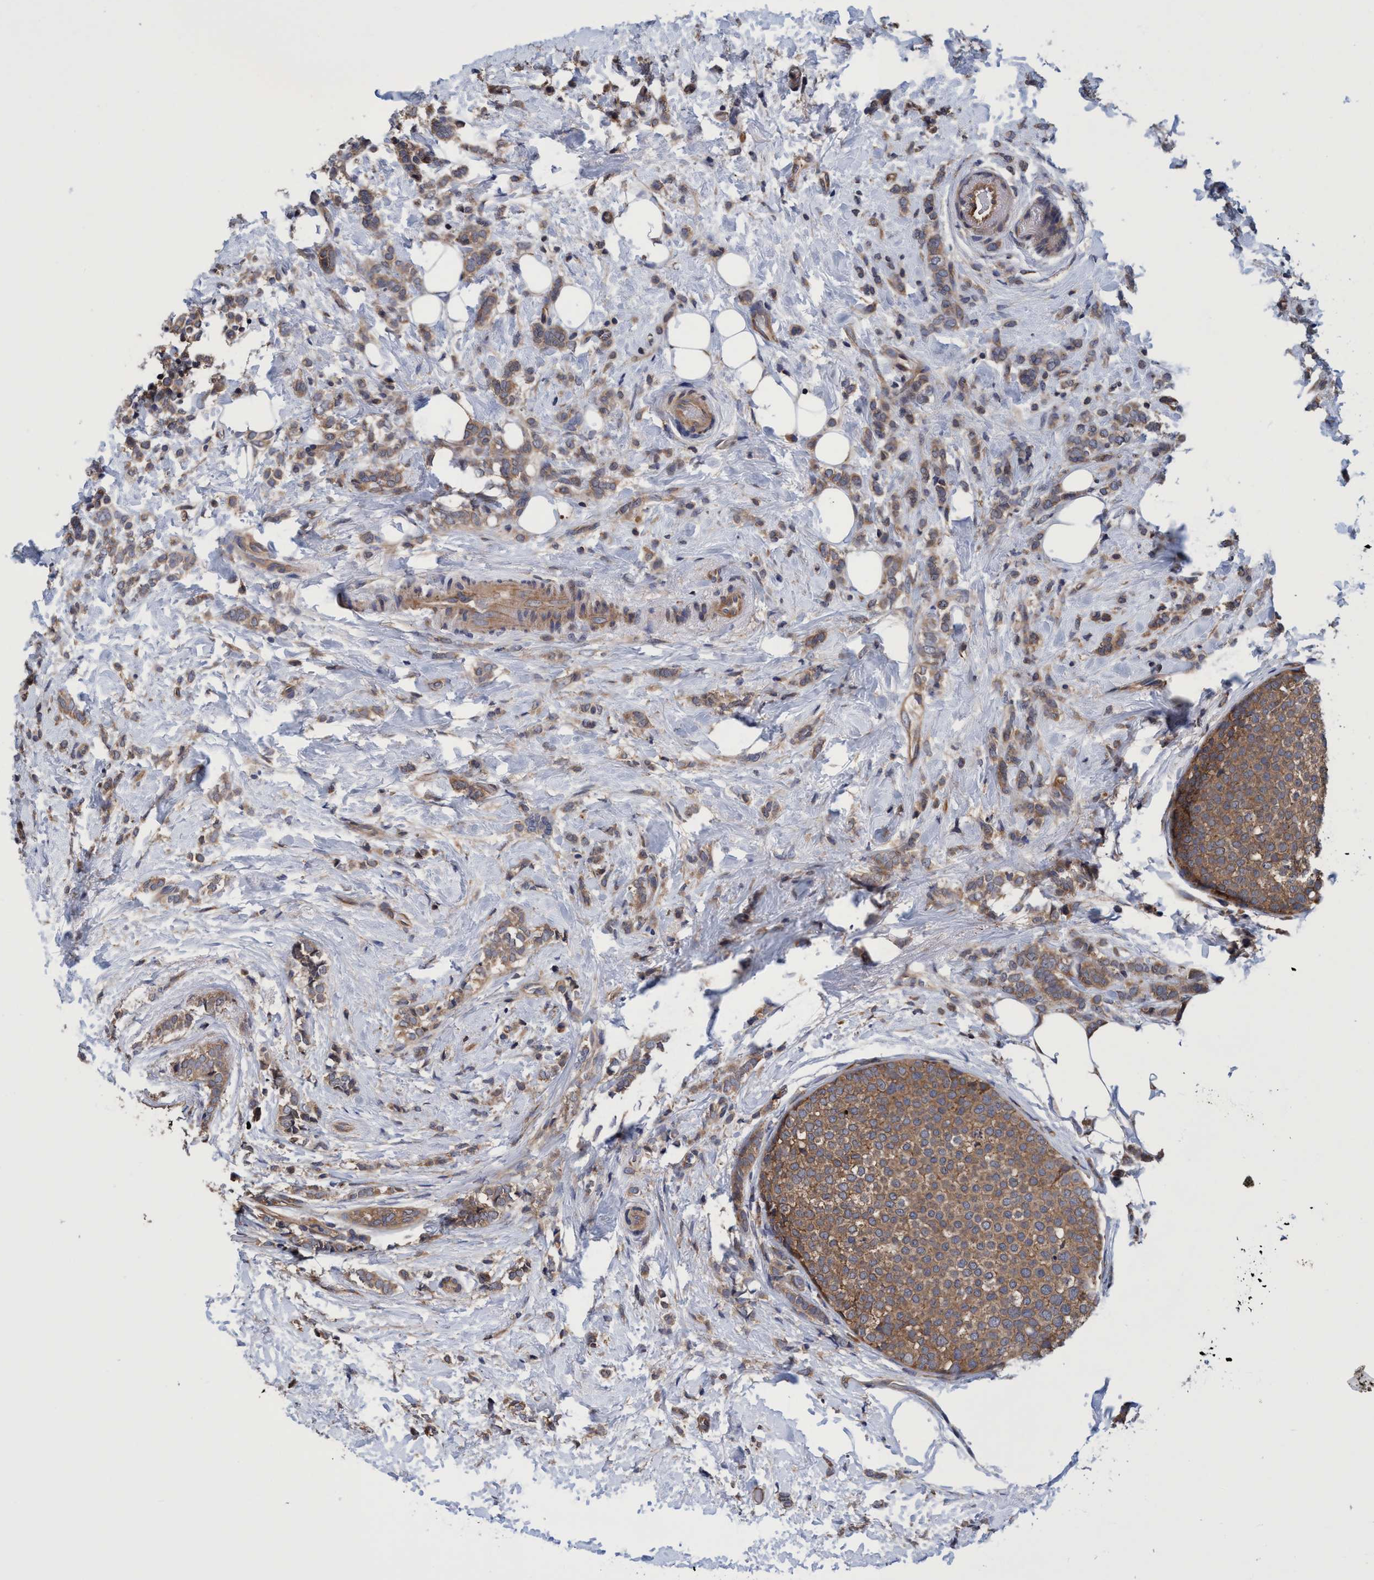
{"staining": {"intensity": "moderate", "quantity": ">75%", "location": "cytoplasmic/membranous"}, "tissue": "breast cancer", "cell_type": "Tumor cells", "image_type": "cancer", "snomed": [{"axis": "morphology", "description": "Lobular carcinoma"}, {"axis": "topography", "description": "Breast"}], "caption": "High-magnification brightfield microscopy of lobular carcinoma (breast) stained with DAB (brown) and counterstained with hematoxylin (blue). tumor cells exhibit moderate cytoplasmic/membranous staining is identified in about>75% of cells. Nuclei are stained in blue.", "gene": "CALCOCO2", "patient": {"sex": "female", "age": 50}}